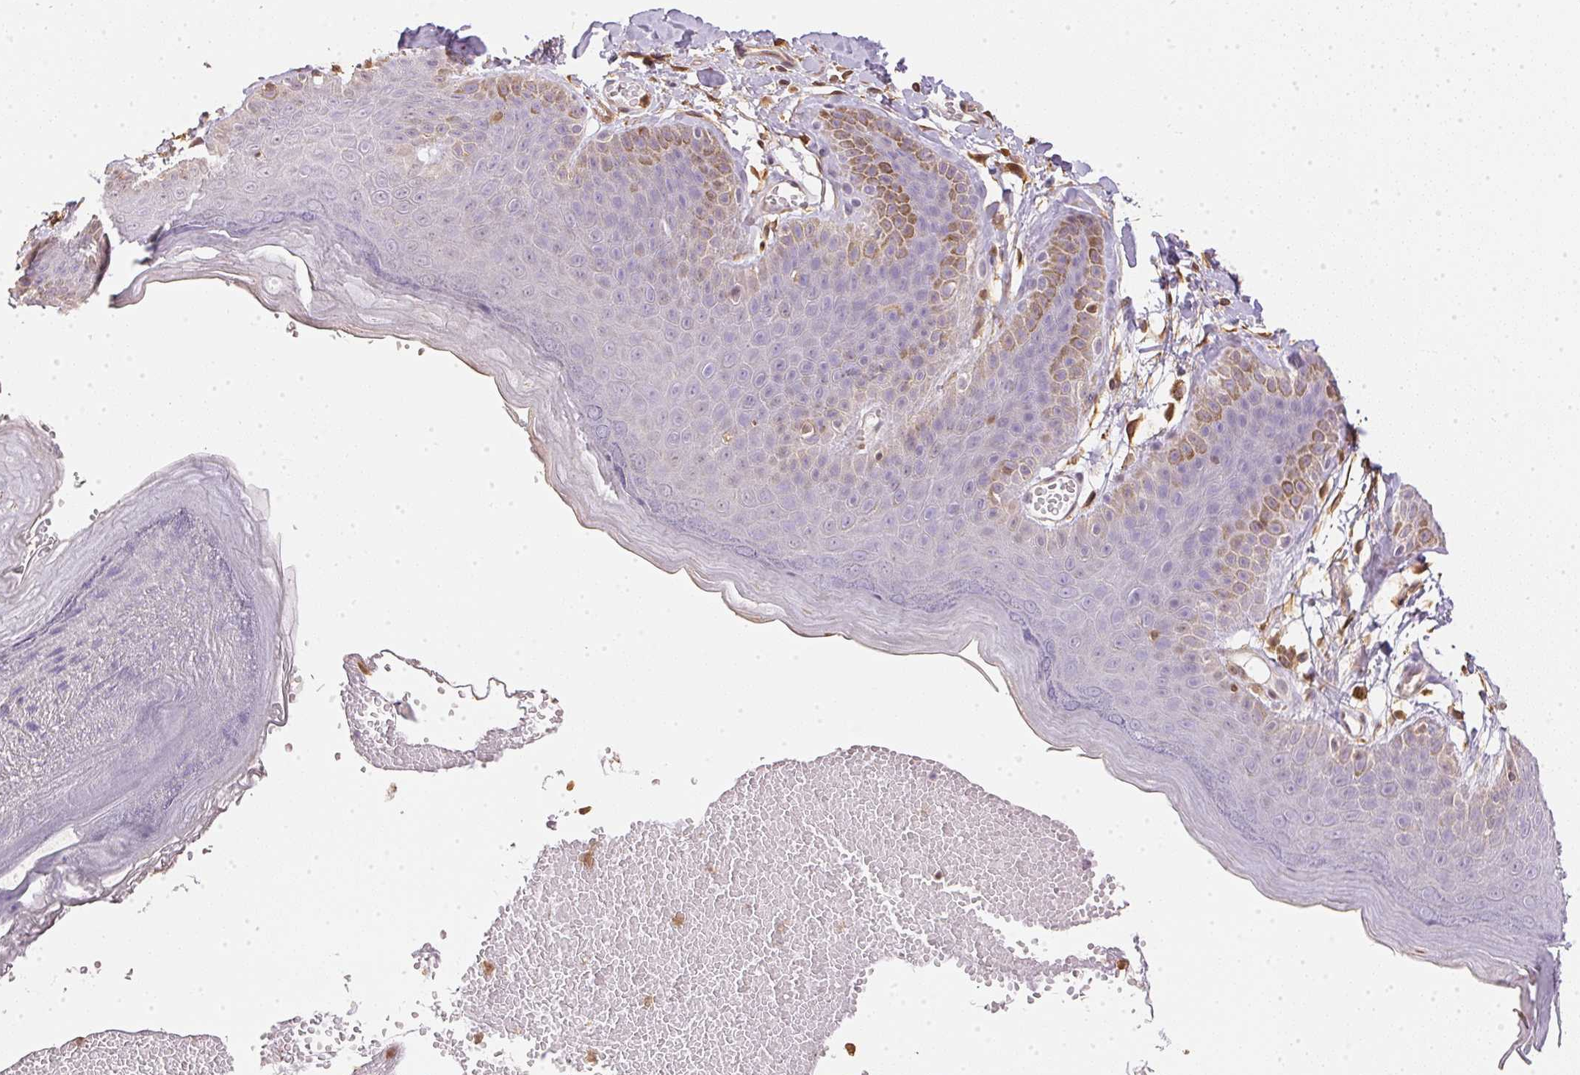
{"staining": {"intensity": "moderate", "quantity": "<25%", "location": "cytoplasmic/membranous,nuclear"}, "tissue": "skin", "cell_type": "Epidermal cells", "image_type": "normal", "snomed": [{"axis": "morphology", "description": "Normal tissue, NOS"}, {"axis": "topography", "description": "Anal"}], "caption": "Approximately <25% of epidermal cells in unremarkable skin display moderate cytoplasmic/membranous,nuclear protein expression as visualized by brown immunohistochemical staining.", "gene": "S100A3", "patient": {"sex": "male", "age": 53}}